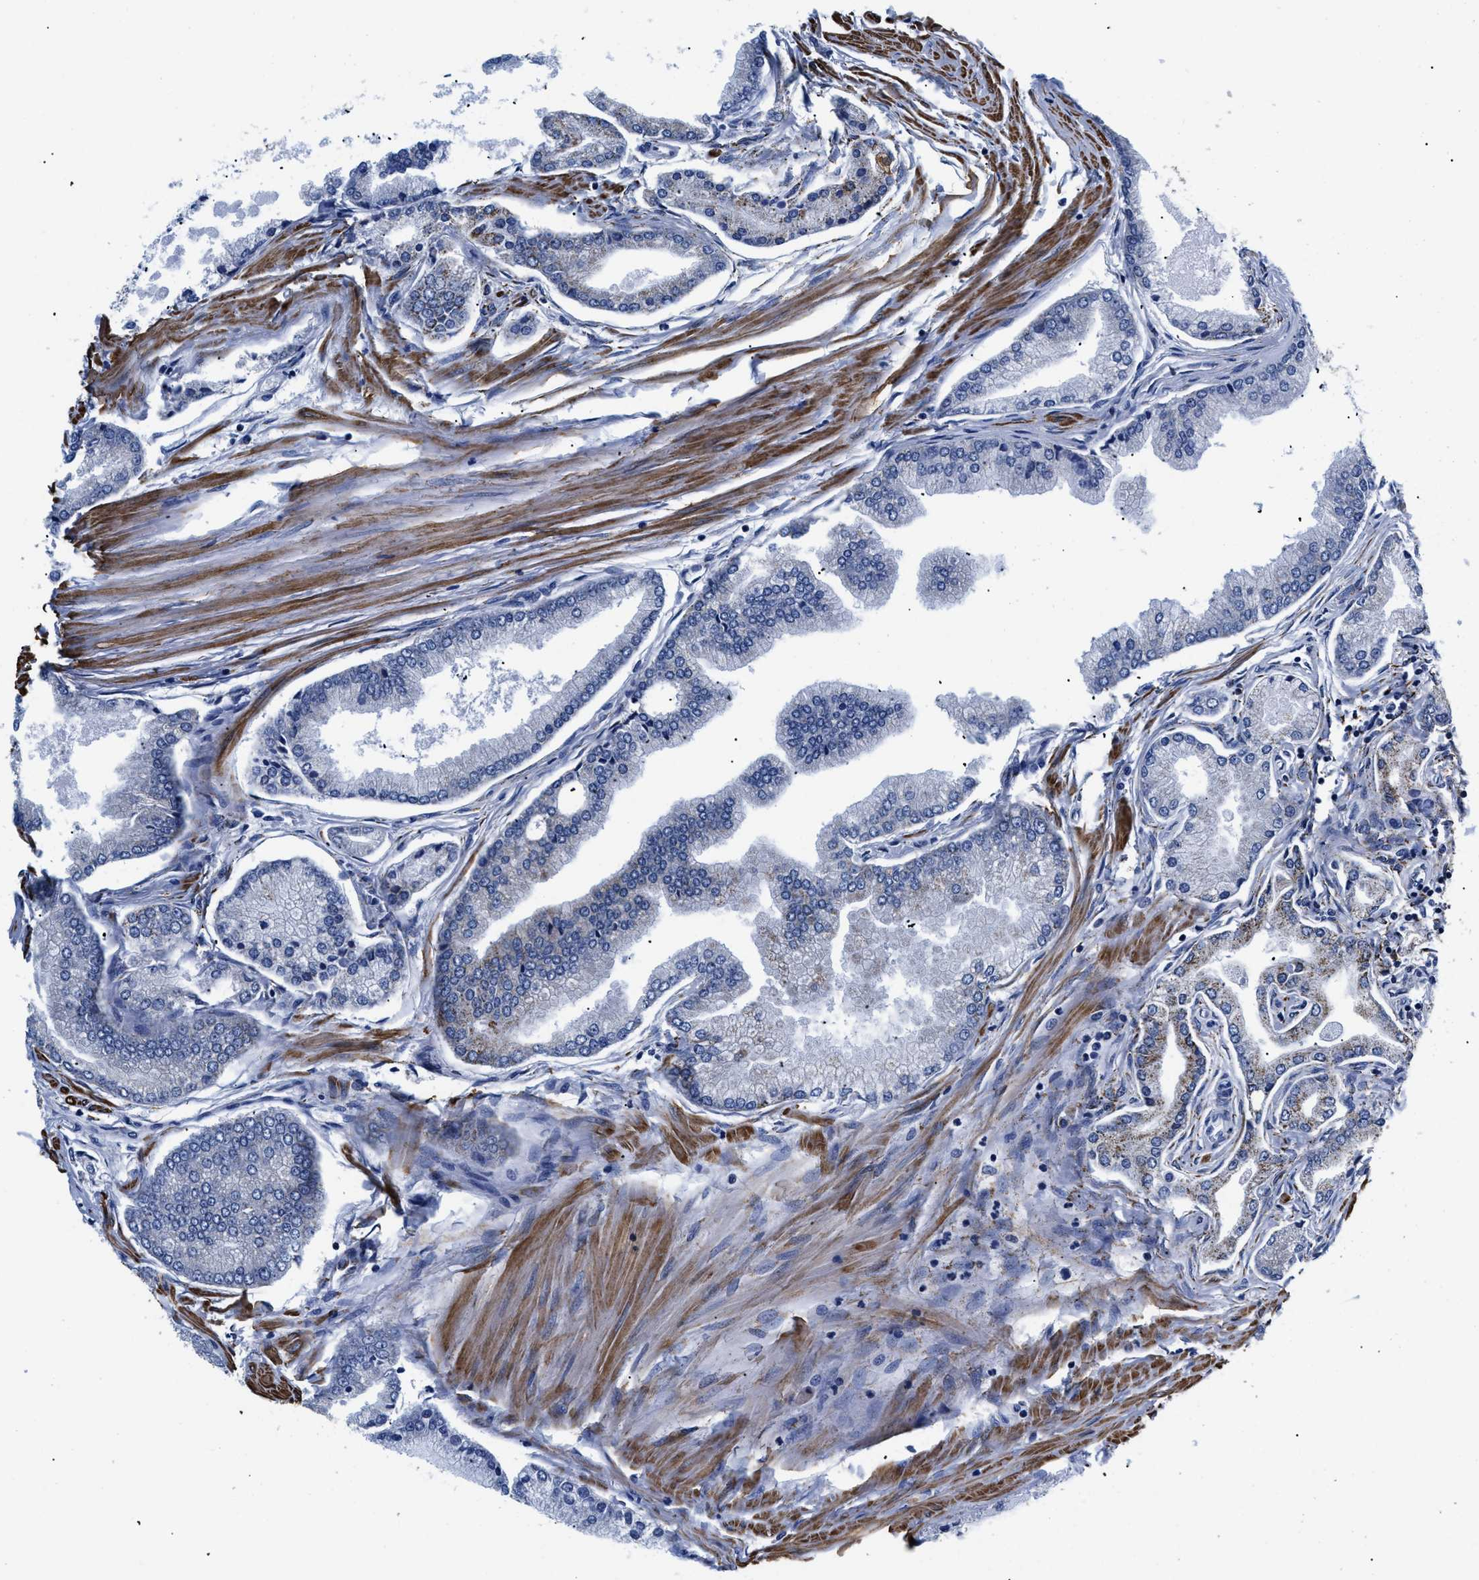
{"staining": {"intensity": "weak", "quantity": "25%-75%", "location": "cytoplasmic/membranous"}, "tissue": "prostate cancer", "cell_type": "Tumor cells", "image_type": "cancer", "snomed": [{"axis": "morphology", "description": "Adenocarcinoma, High grade"}, {"axis": "topography", "description": "Prostate"}], "caption": "IHC of prostate cancer reveals low levels of weak cytoplasmic/membranous staining in about 25%-75% of tumor cells.", "gene": "GPR149", "patient": {"sex": "male", "age": 61}}